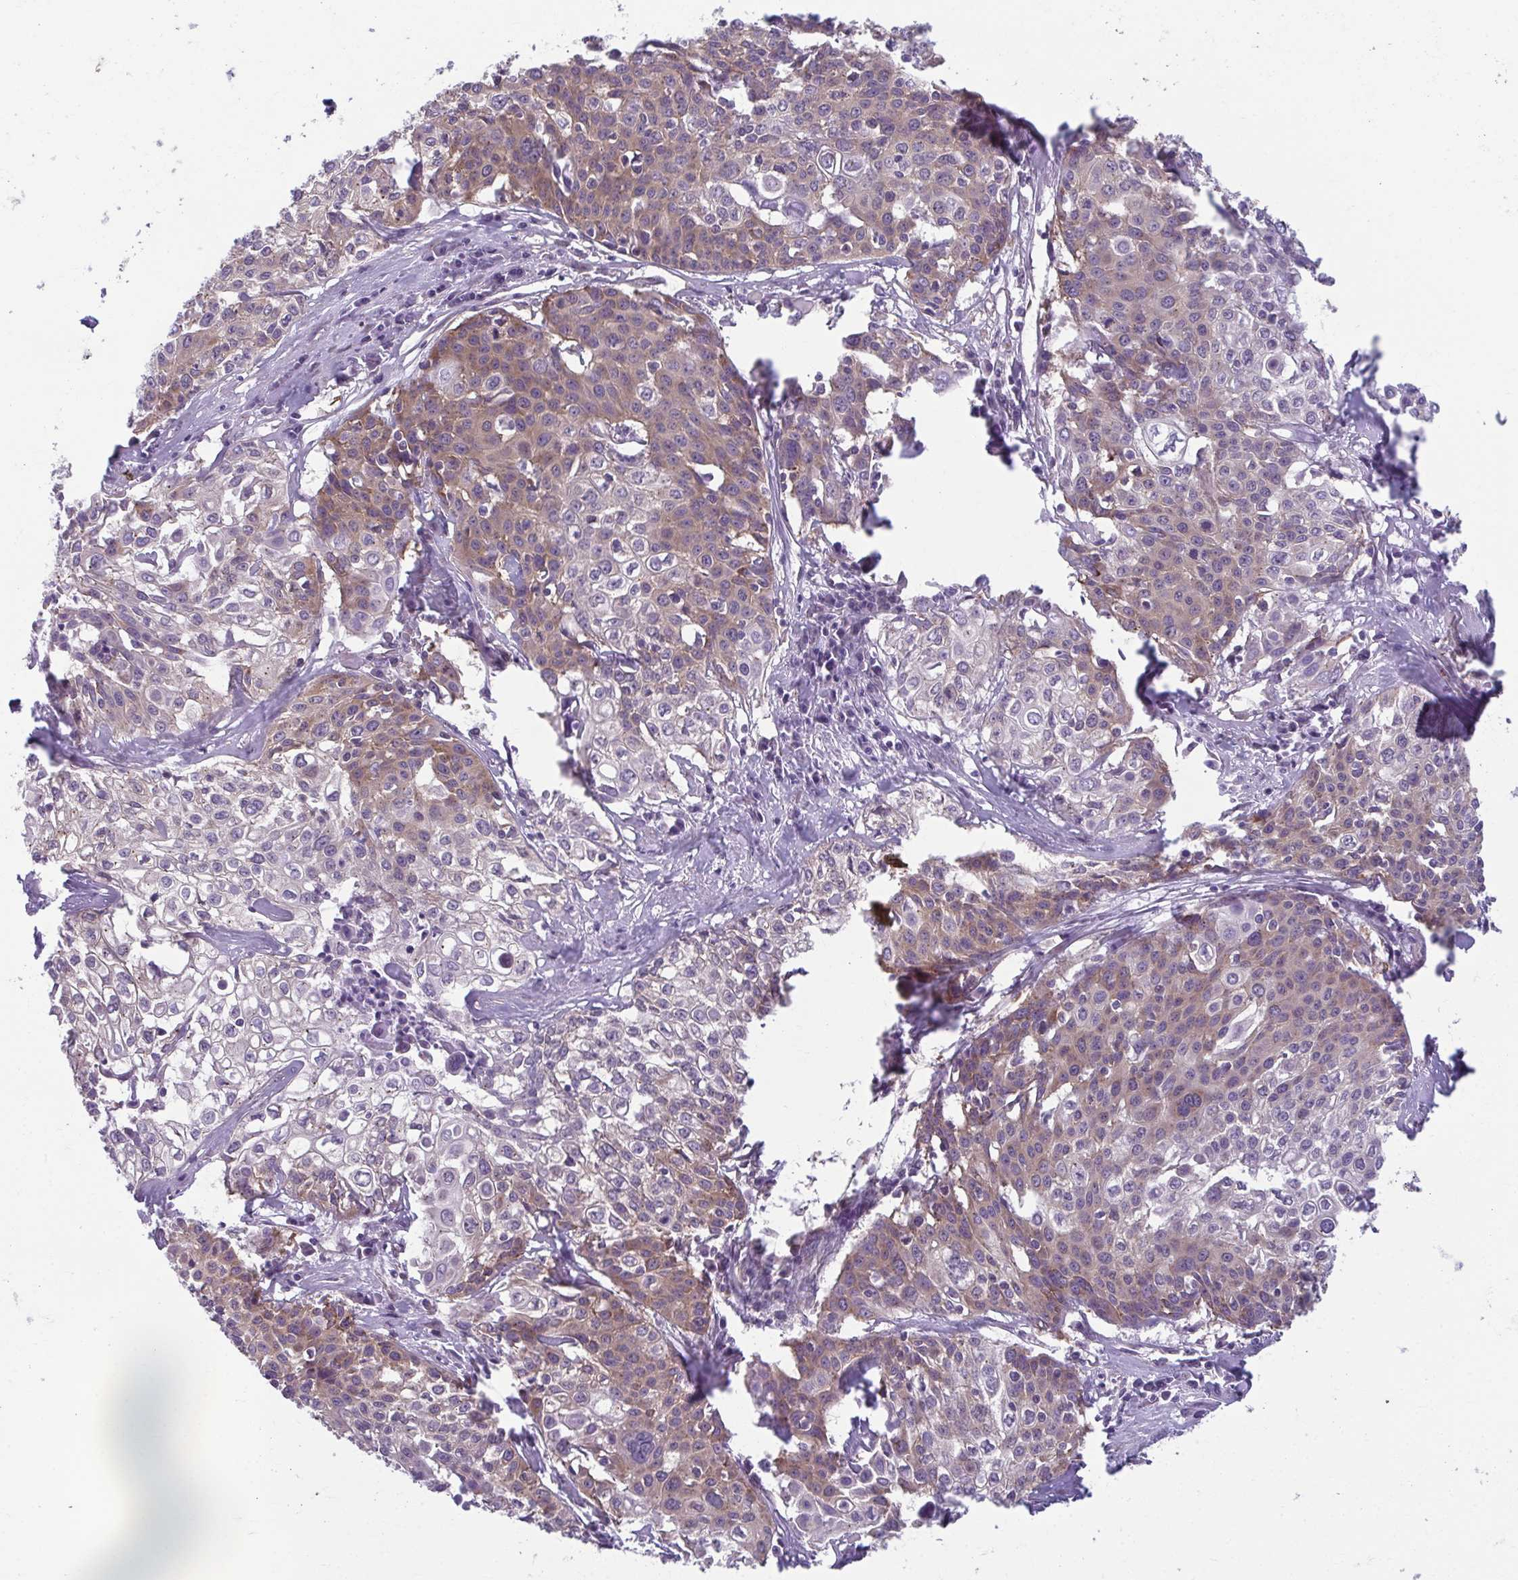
{"staining": {"intensity": "weak", "quantity": "25%-75%", "location": "cytoplasmic/membranous"}, "tissue": "cervical cancer", "cell_type": "Tumor cells", "image_type": "cancer", "snomed": [{"axis": "morphology", "description": "Squamous cell carcinoma, NOS"}, {"axis": "topography", "description": "Cervix"}], "caption": "Cervical cancer (squamous cell carcinoma) stained with DAB (3,3'-diaminobenzidine) IHC reveals low levels of weak cytoplasmic/membranous staining in approximately 25%-75% of tumor cells. The protein is shown in brown color, while the nuclei are stained blue.", "gene": "TMEM108", "patient": {"sex": "female", "age": 39}}